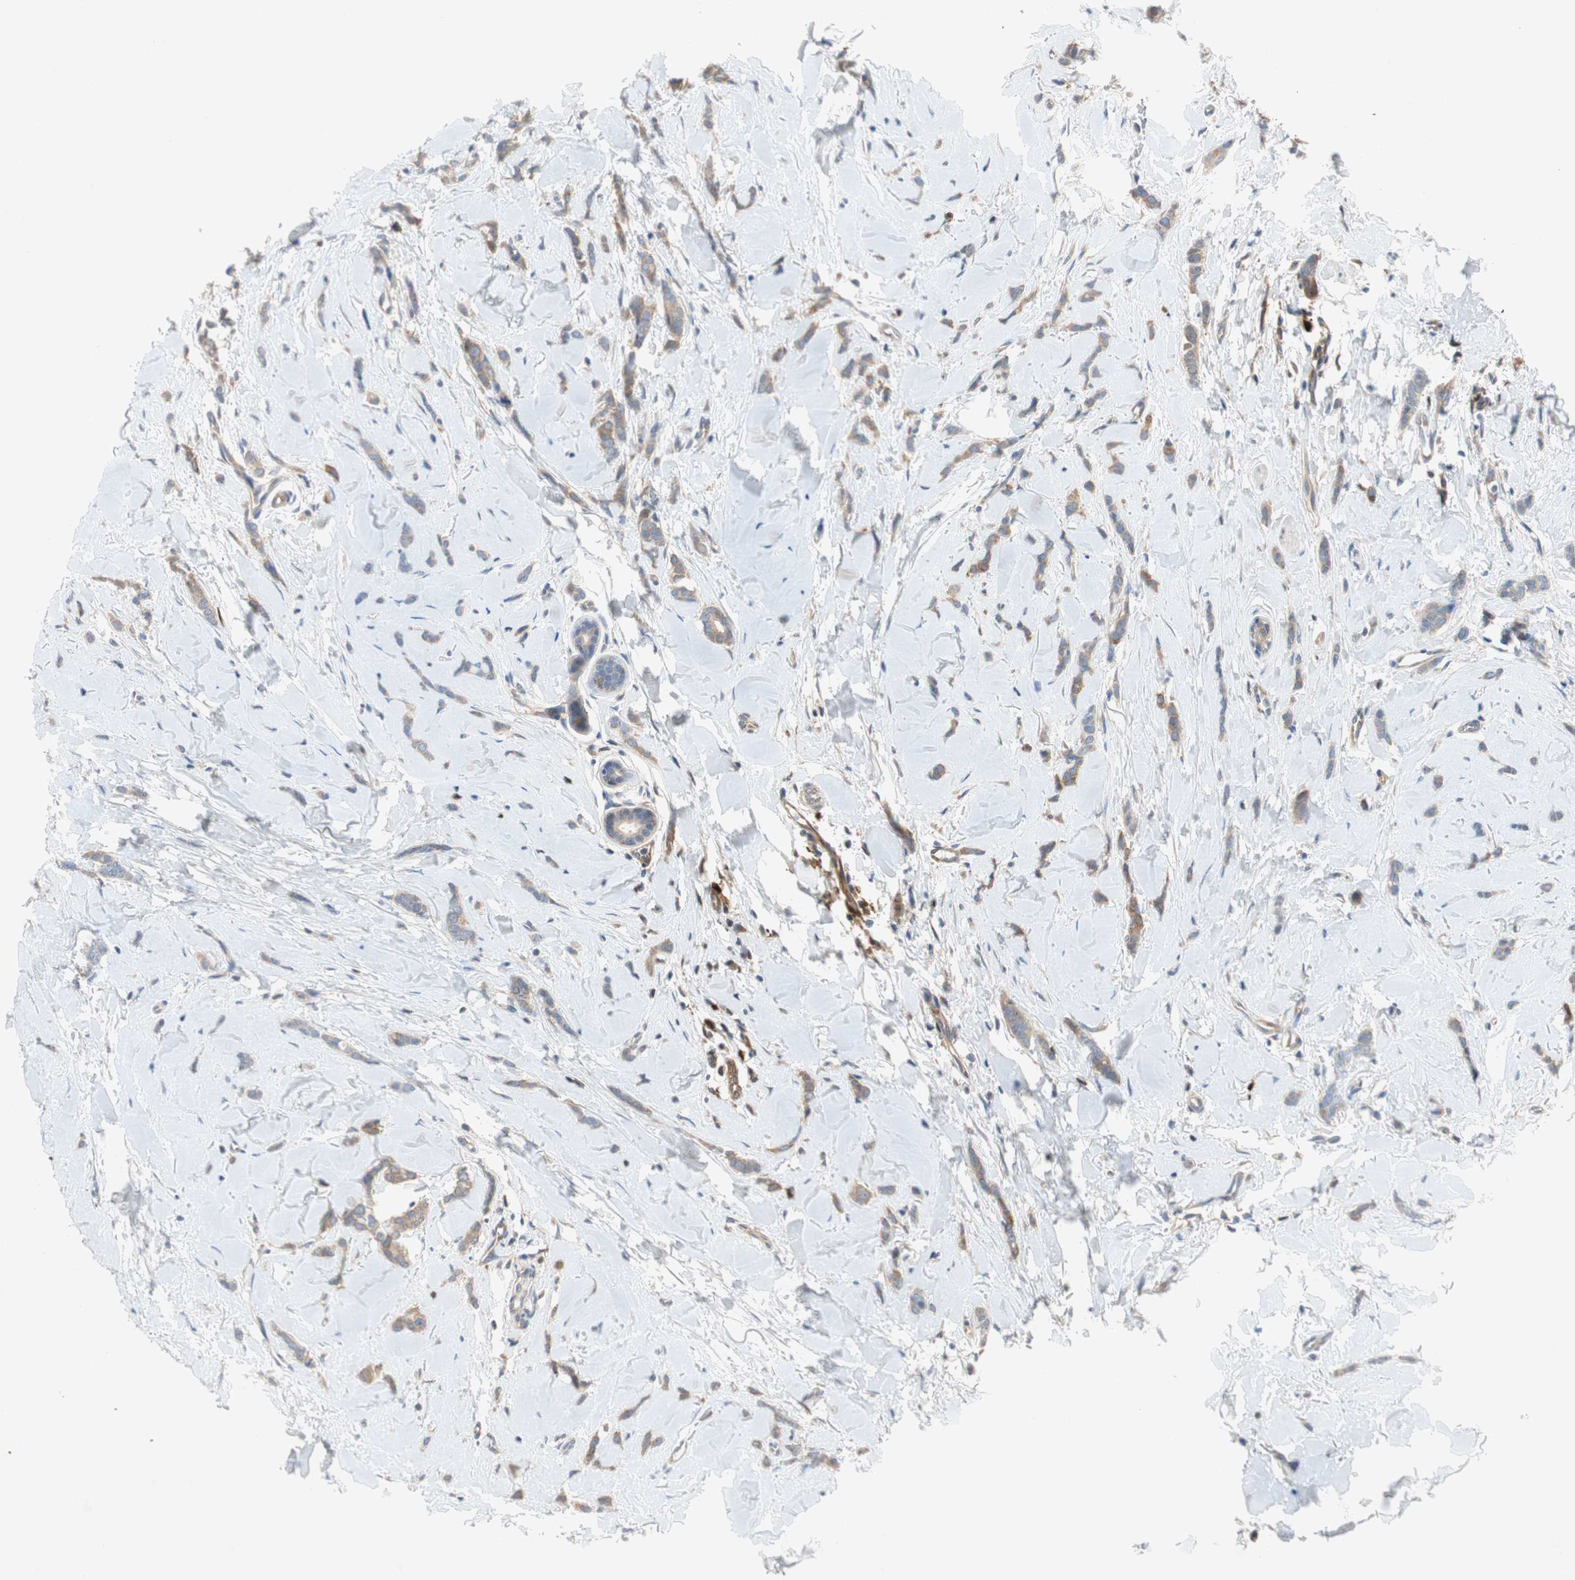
{"staining": {"intensity": "weak", "quantity": "25%-75%", "location": "cytoplasmic/membranous"}, "tissue": "breast cancer", "cell_type": "Tumor cells", "image_type": "cancer", "snomed": [{"axis": "morphology", "description": "Lobular carcinoma"}, {"axis": "topography", "description": "Skin"}, {"axis": "topography", "description": "Breast"}], "caption": "Breast cancer (lobular carcinoma) stained with immunohistochemistry (IHC) exhibits weak cytoplasmic/membranous expression in about 25%-75% of tumor cells. (Brightfield microscopy of DAB IHC at high magnification).", "gene": "RELB", "patient": {"sex": "female", "age": 46}}